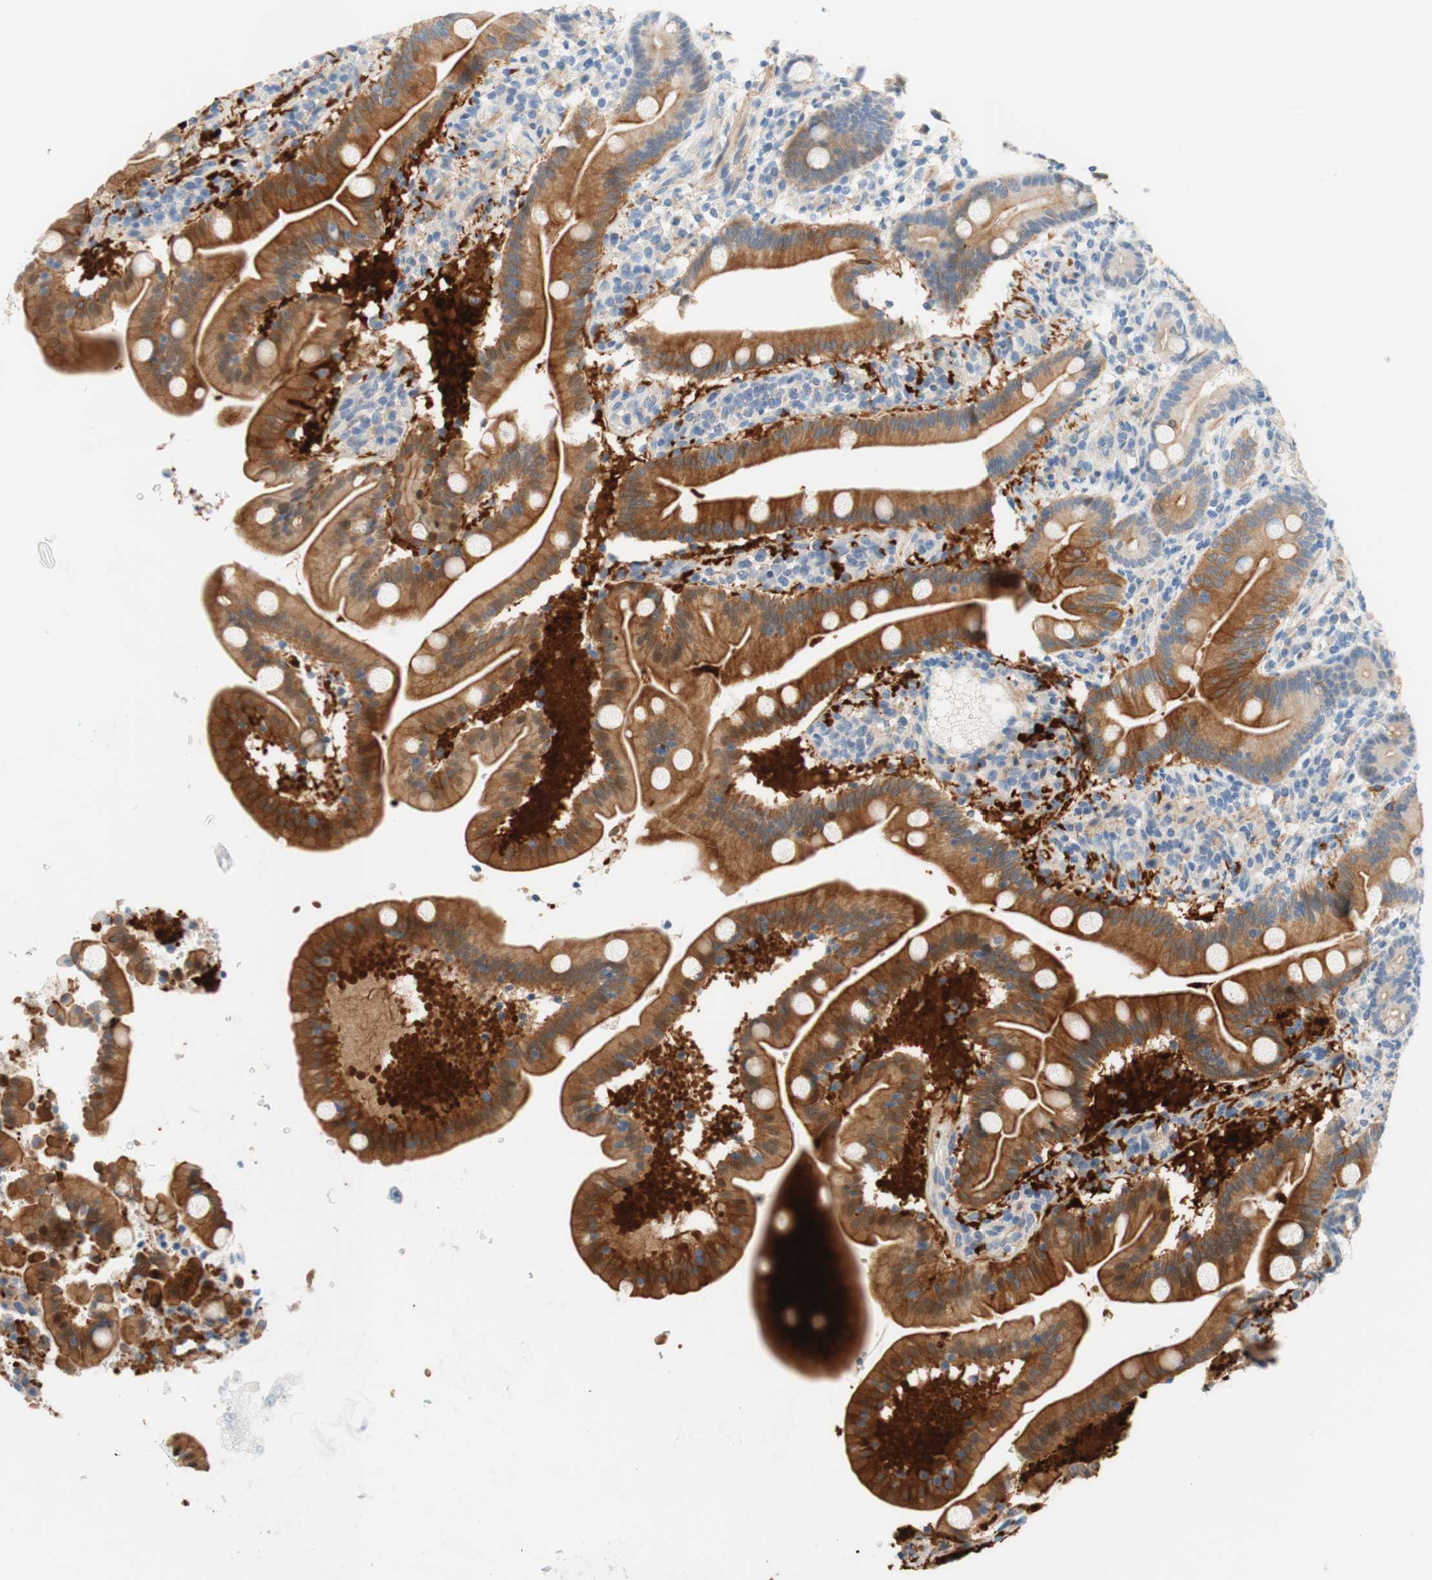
{"staining": {"intensity": "strong", "quantity": ">75%", "location": "cytoplasmic/membranous"}, "tissue": "duodenum", "cell_type": "Glandular cells", "image_type": "normal", "snomed": [{"axis": "morphology", "description": "Normal tissue, NOS"}, {"axis": "topography", "description": "Duodenum"}], "caption": "A high amount of strong cytoplasmic/membranous staining is identified in about >75% of glandular cells in unremarkable duodenum. Immunohistochemistry (ihc) stains the protein in brown and the nuclei are stained blue.", "gene": "ENTREP2", "patient": {"sex": "male", "age": 54}}